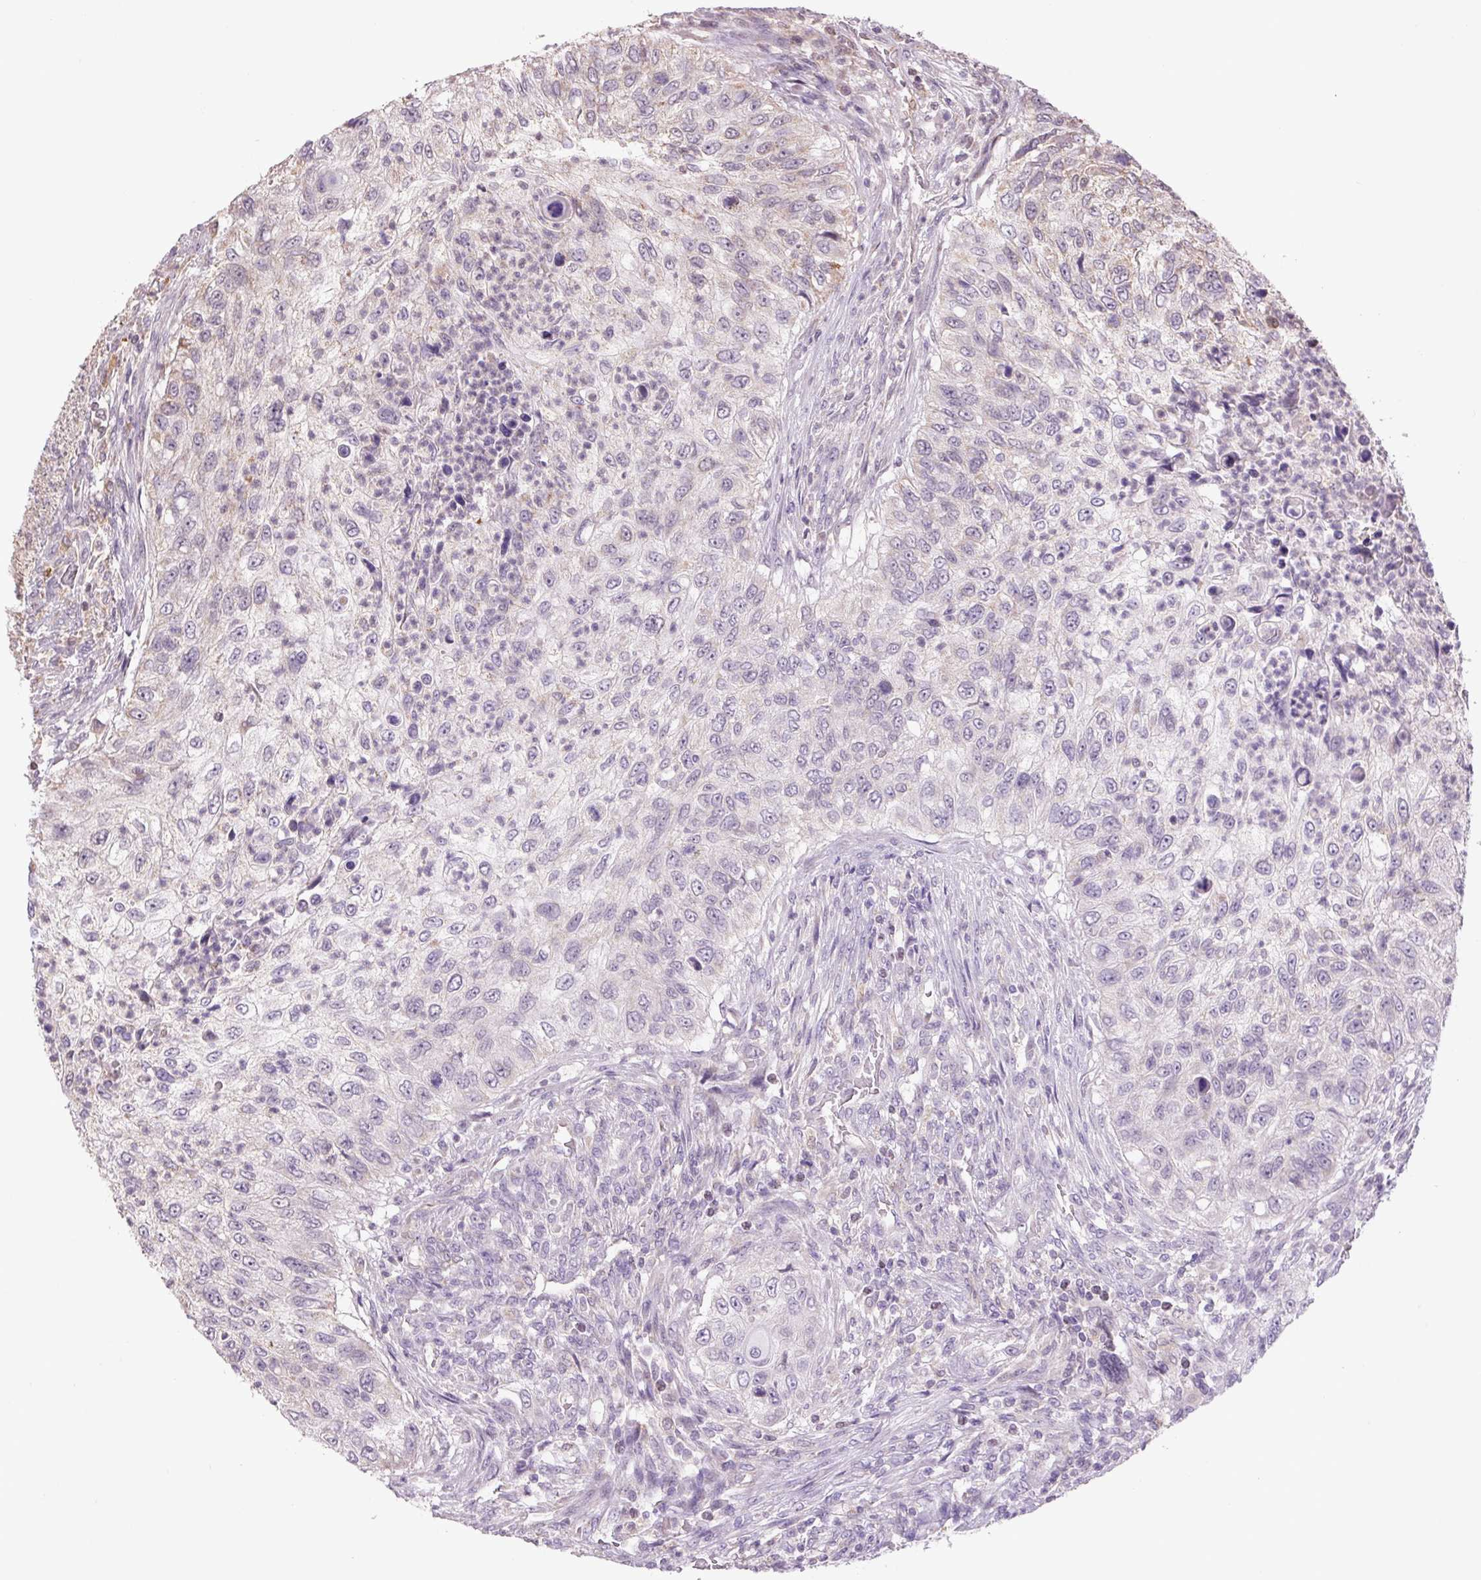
{"staining": {"intensity": "negative", "quantity": "none", "location": "none"}, "tissue": "urothelial cancer", "cell_type": "Tumor cells", "image_type": "cancer", "snomed": [{"axis": "morphology", "description": "Urothelial carcinoma, High grade"}, {"axis": "topography", "description": "Urinary bladder"}], "caption": "High magnification brightfield microscopy of high-grade urothelial carcinoma stained with DAB (brown) and counterstained with hematoxylin (blue): tumor cells show no significant positivity.", "gene": "SGF29", "patient": {"sex": "female", "age": 60}}